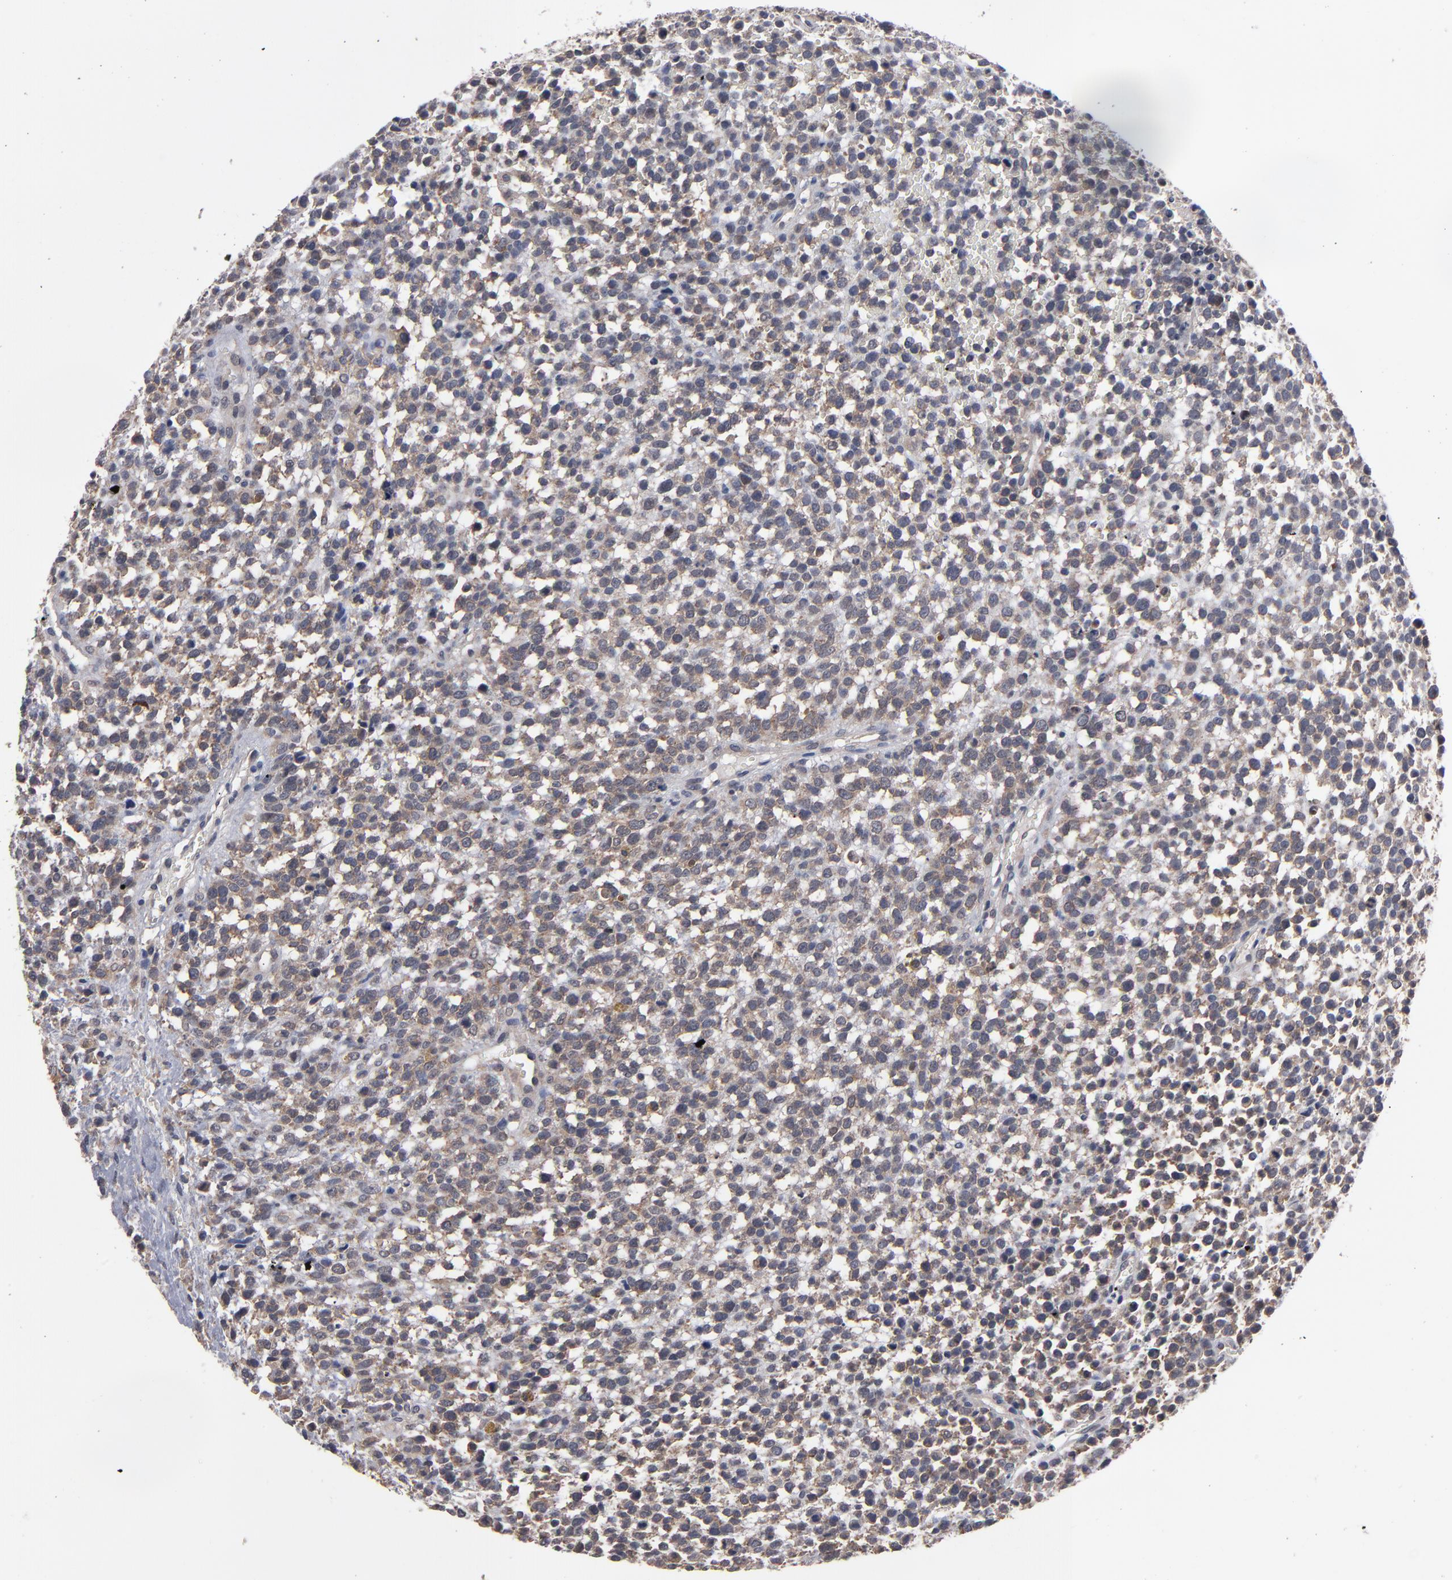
{"staining": {"intensity": "weak", "quantity": "25%-75%", "location": "cytoplasmic/membranous"}, "tissue": "glioma", "cell_type": "Tumor cells", "image_type": "cancer", "snomed": [{"axis": "morphology", "description": "Glioma, malignant, High grade"}, {"axis": "topography", "description": "Brain"}], "caption": "DAB (3,3'-diaminobenzidine) immunohistochemical staining of human malignant high-grade glioma exhibits weak cytoplasmic/membranous protein staining in about 25%-75% of tumor cells.", "gene": "ALG13", "patient": {"sex": "male", "age": 66}}